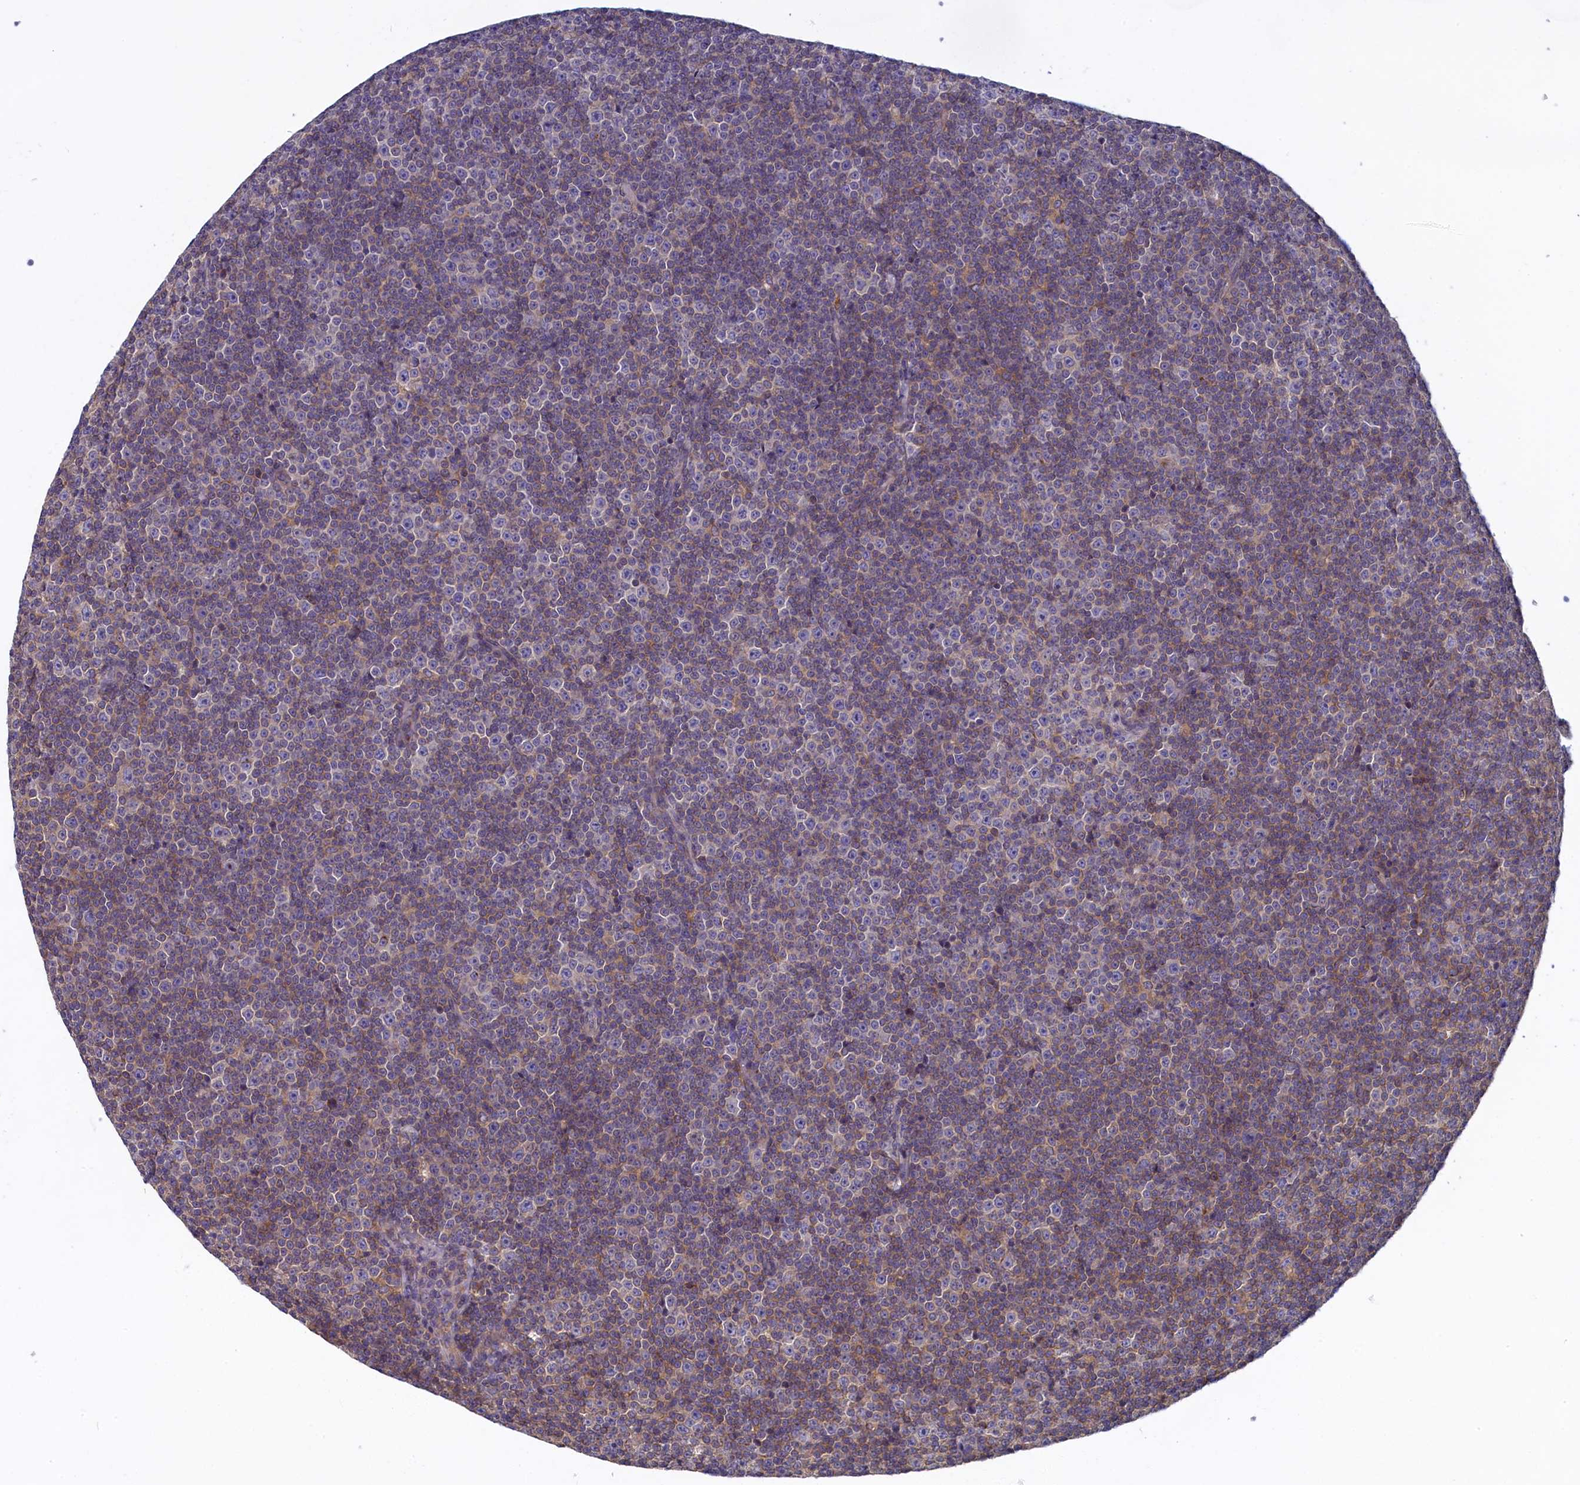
{"staining": {"intensity": "negative", "quantity": "none", "location": "none"}, "tissue": "lymphoma", "cell_type": "Tumor cells", "image_type": "cancer", "snomed": [{"axis": "morphology", "description": "Malignant lymphoma, non-Hodgkin's type, Low grade"}, {"axis": "topography", "description": "Lymph node"}], "caption": "Human lymphoma stained for a protein using immunohistochemistry (IHC) shows no staining in tumor cells.", "gene": "NOL10", "patient": {"sex": "female", "age": 67}}